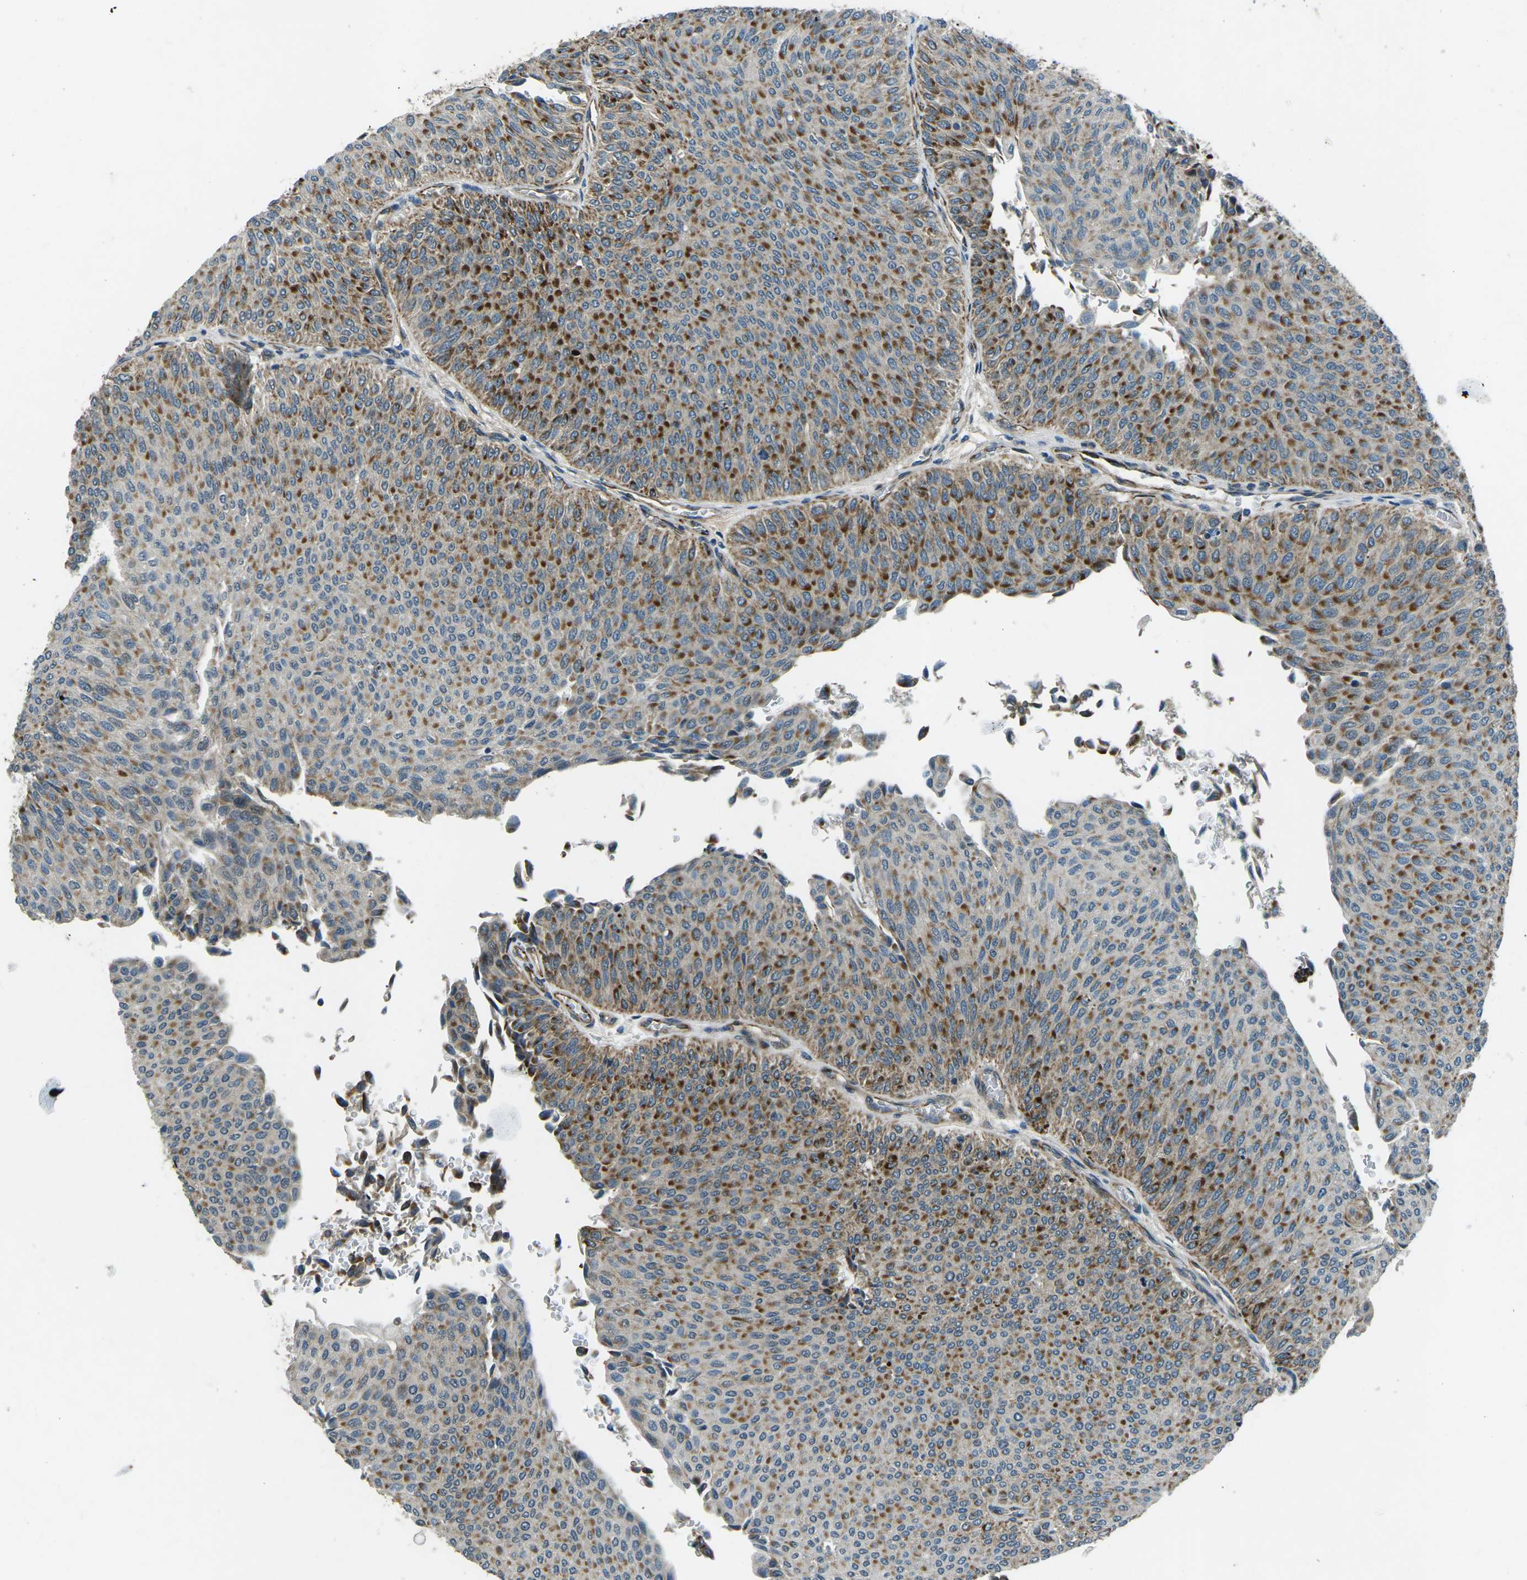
{"staining": {"intensity": "moderate", "quantity": ">75%", "location": "cytoplasmic/membranous"}, "tissue": "urothelial cancer", "cell_type": "Tumor cells", "image_type": "cancer", "snomed": [{"axis": "morphology", "description": "Urothelial carcinoma, Low grade"}, {"axis": "topography", "description": "Urinary bladder"}], "caption": "IHC of urothelial carcinoma (low-grade) exhibits medium levels of moderate cytoplasmic/membranous staining in approximately >75% of tumor cells.", "gene": "AFAP1", "patient": {"sex": "male", "age": 78}}